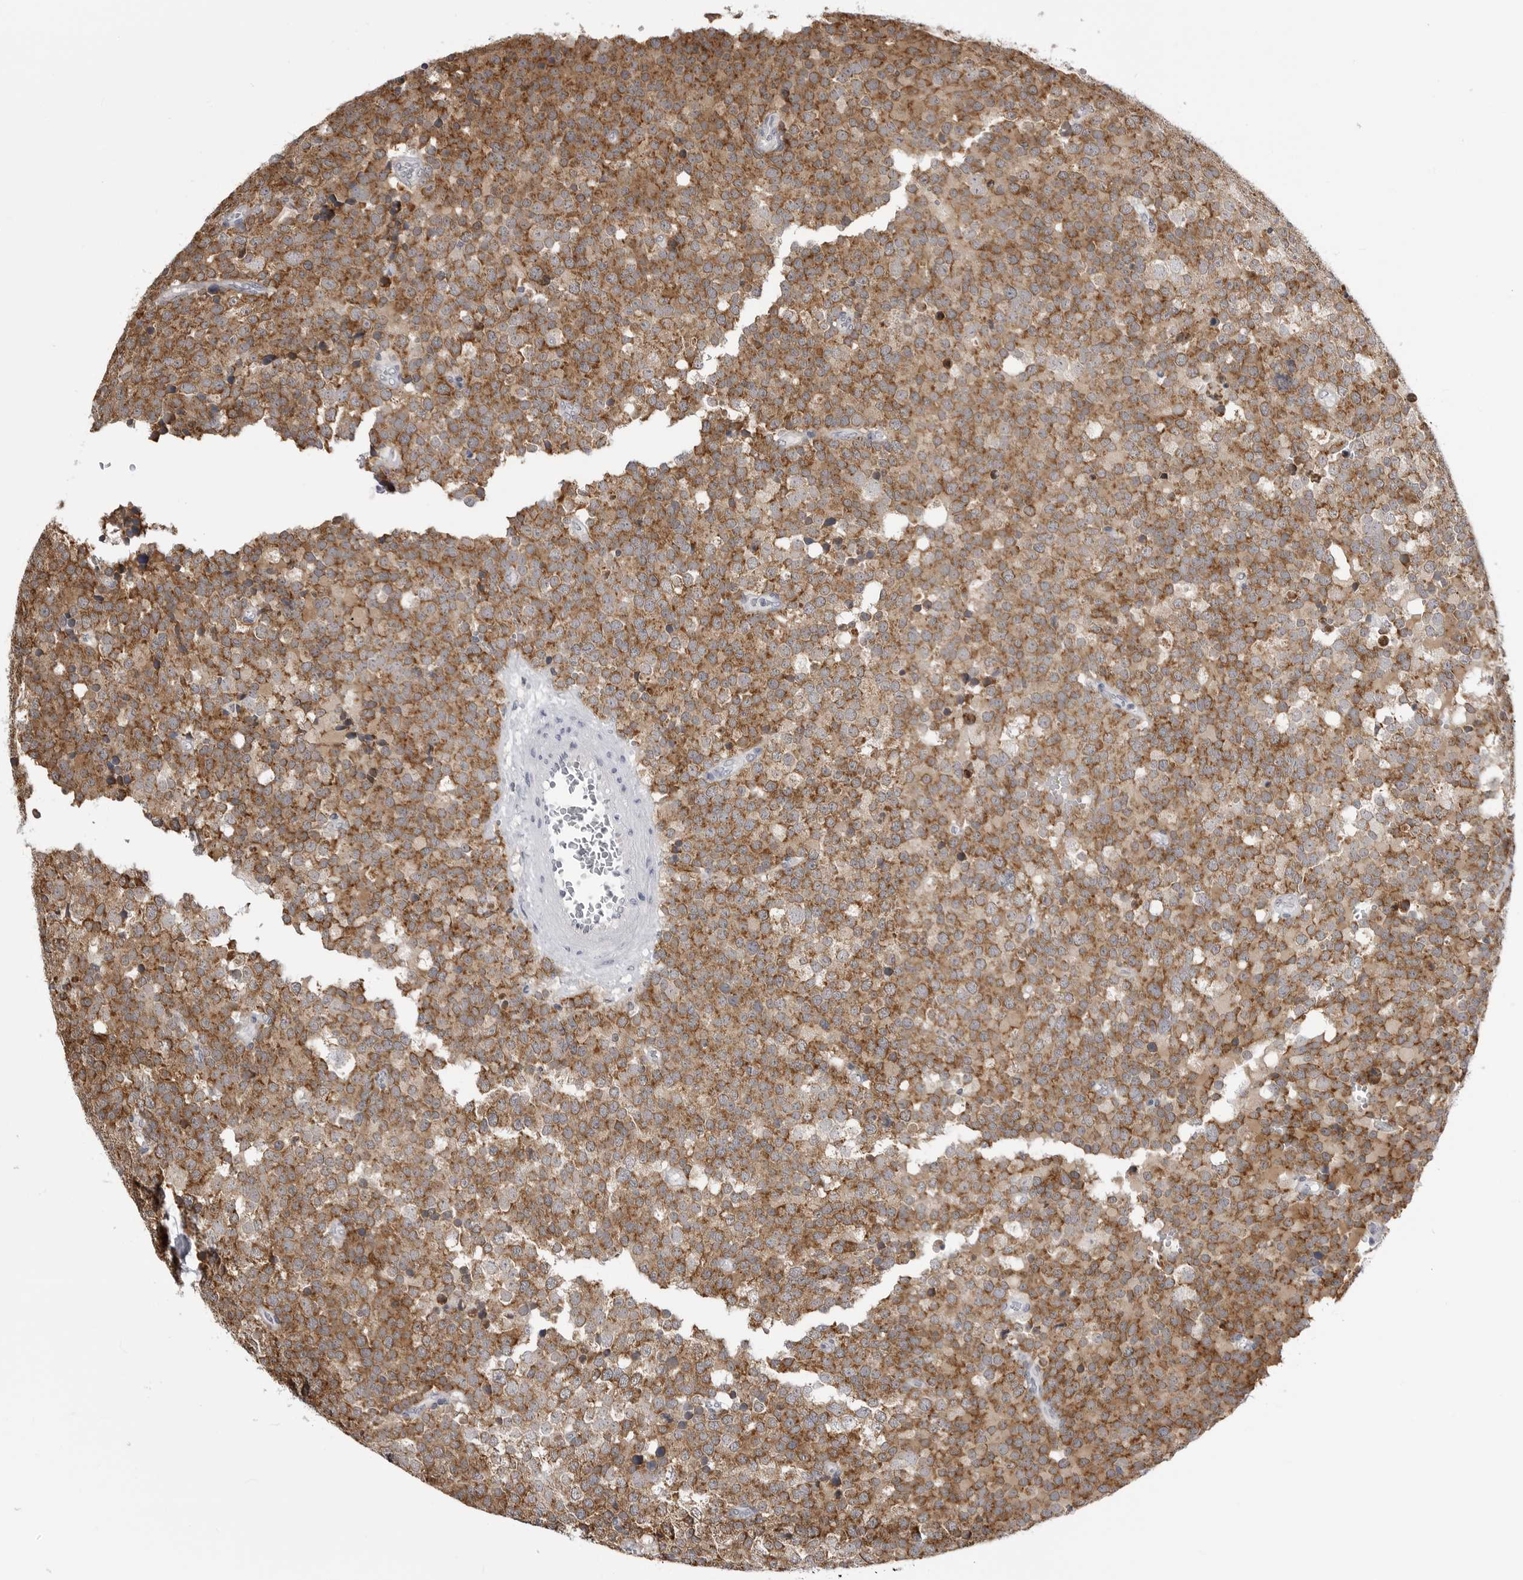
{"staining": {"intensity": "moderate", "quantity": ">75%", "location": "cytoplasmic/membranous"}, "tissue": "testis cancer", "cell_type": "Tumor cells", "image_type": "cancer", "snomed": [{"axis": "morphology", "description": "Seminoma, NOS"}, {"axis": "topography", "description": "Testis"}], "caption": "An immunohistochemistry (IHC) photomicrograph of neoplastic tissue is shown. Protein staining in brown shows moderate cytoplasmic/membranous positivity in seminoma (testis) within tumor cells.", "gene": "FH", "patient": {"sex": "male", "age": 71}}